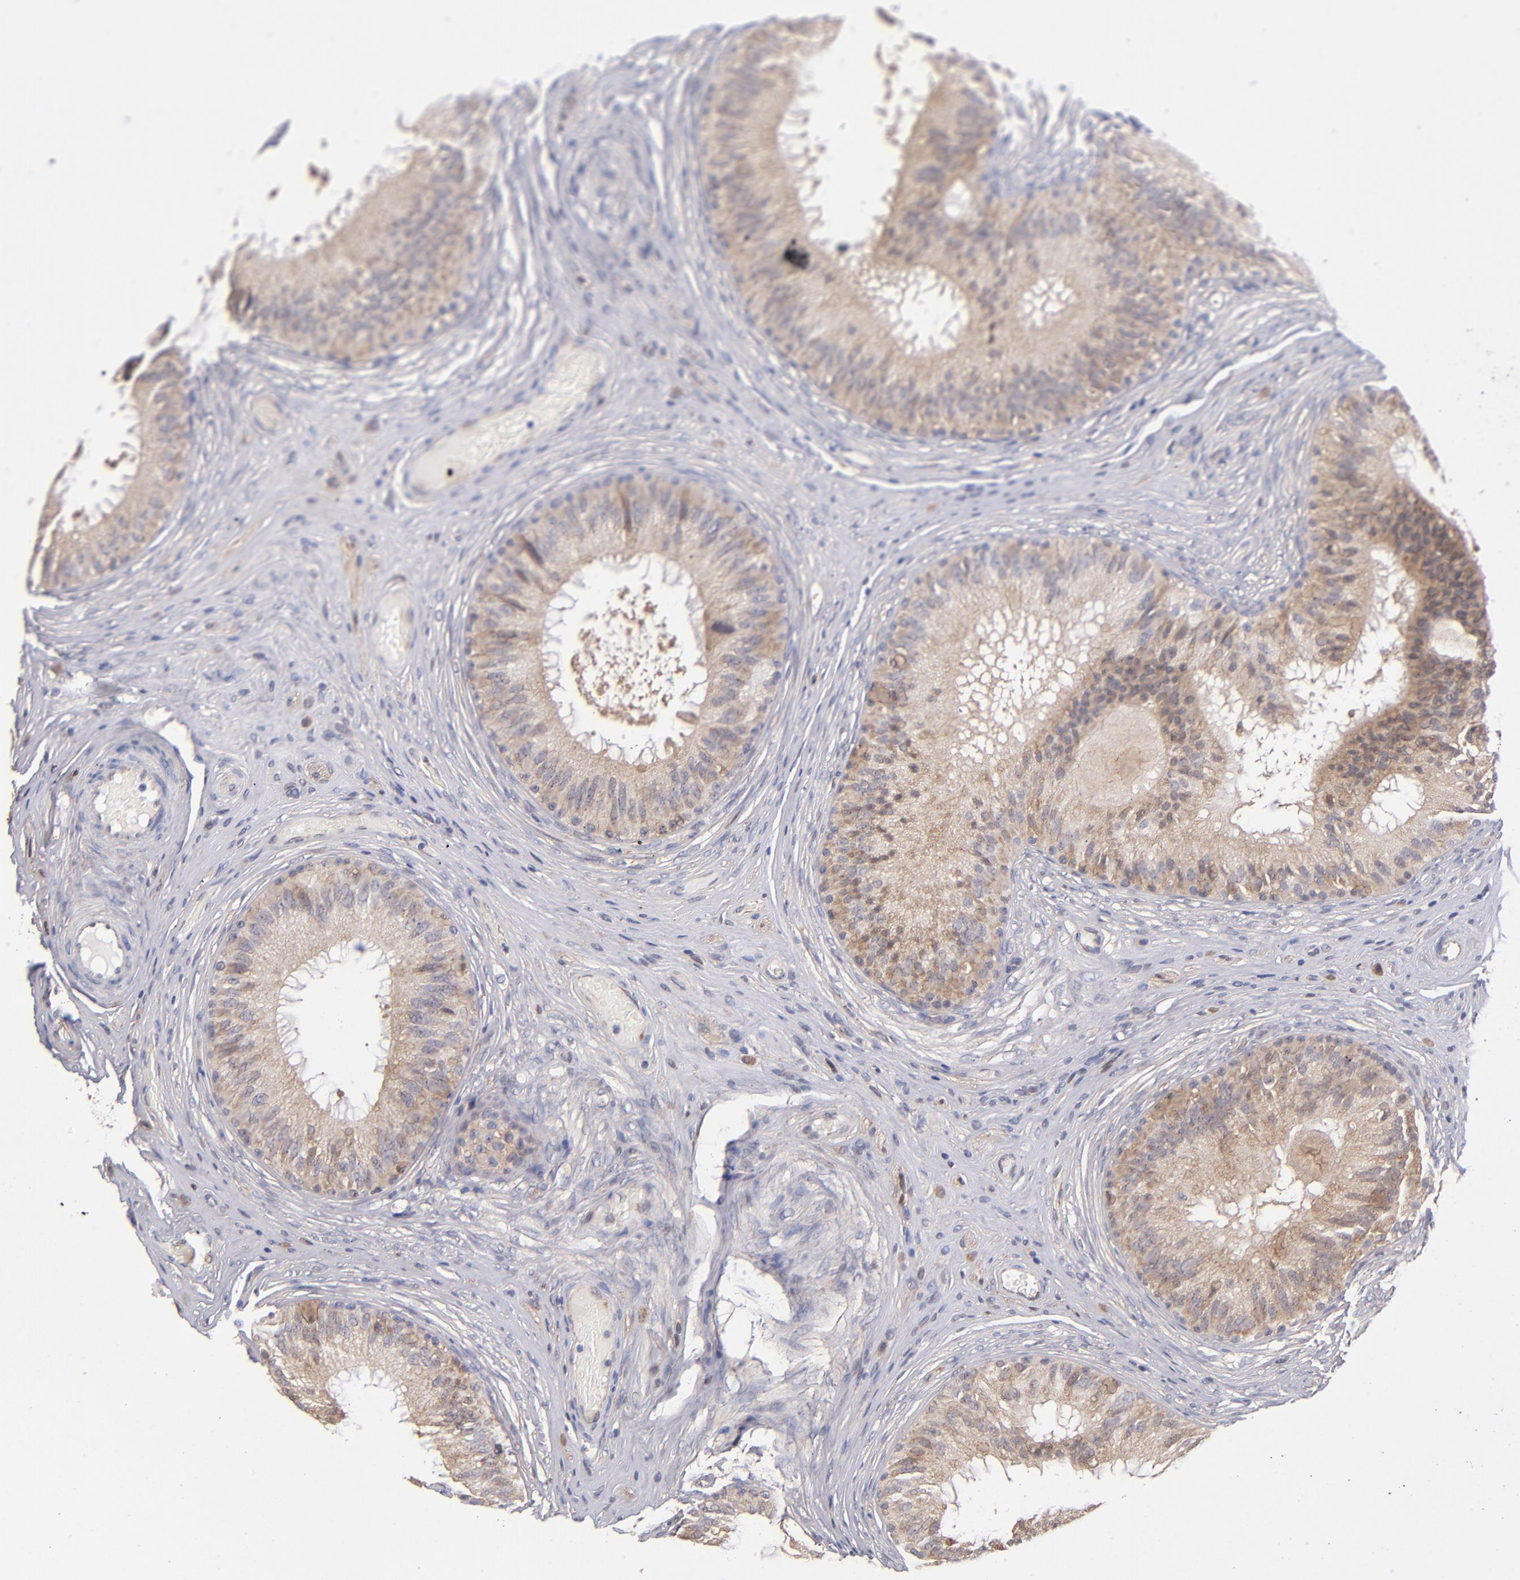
{"staining": {"intensity": "moderate", "quantity": ">75%", "location": "cytoplasmic/membranous"}, "tissue": "epididymis", "cell_type": "Glandular cells", "image_type": "normal", "snomed": [{"axis": "morphology", "description": "Normal tissue, NOS"}, {"axis": "topography", "description": "Epididymis"}], "caption": "Protein expression analysis of normal epididymis exhibits moderate cytoplasmic/membranous staining in about >75% of glandular cells.", "gene": "GMFB", "patient": {"sex": "male", "age": 32}}